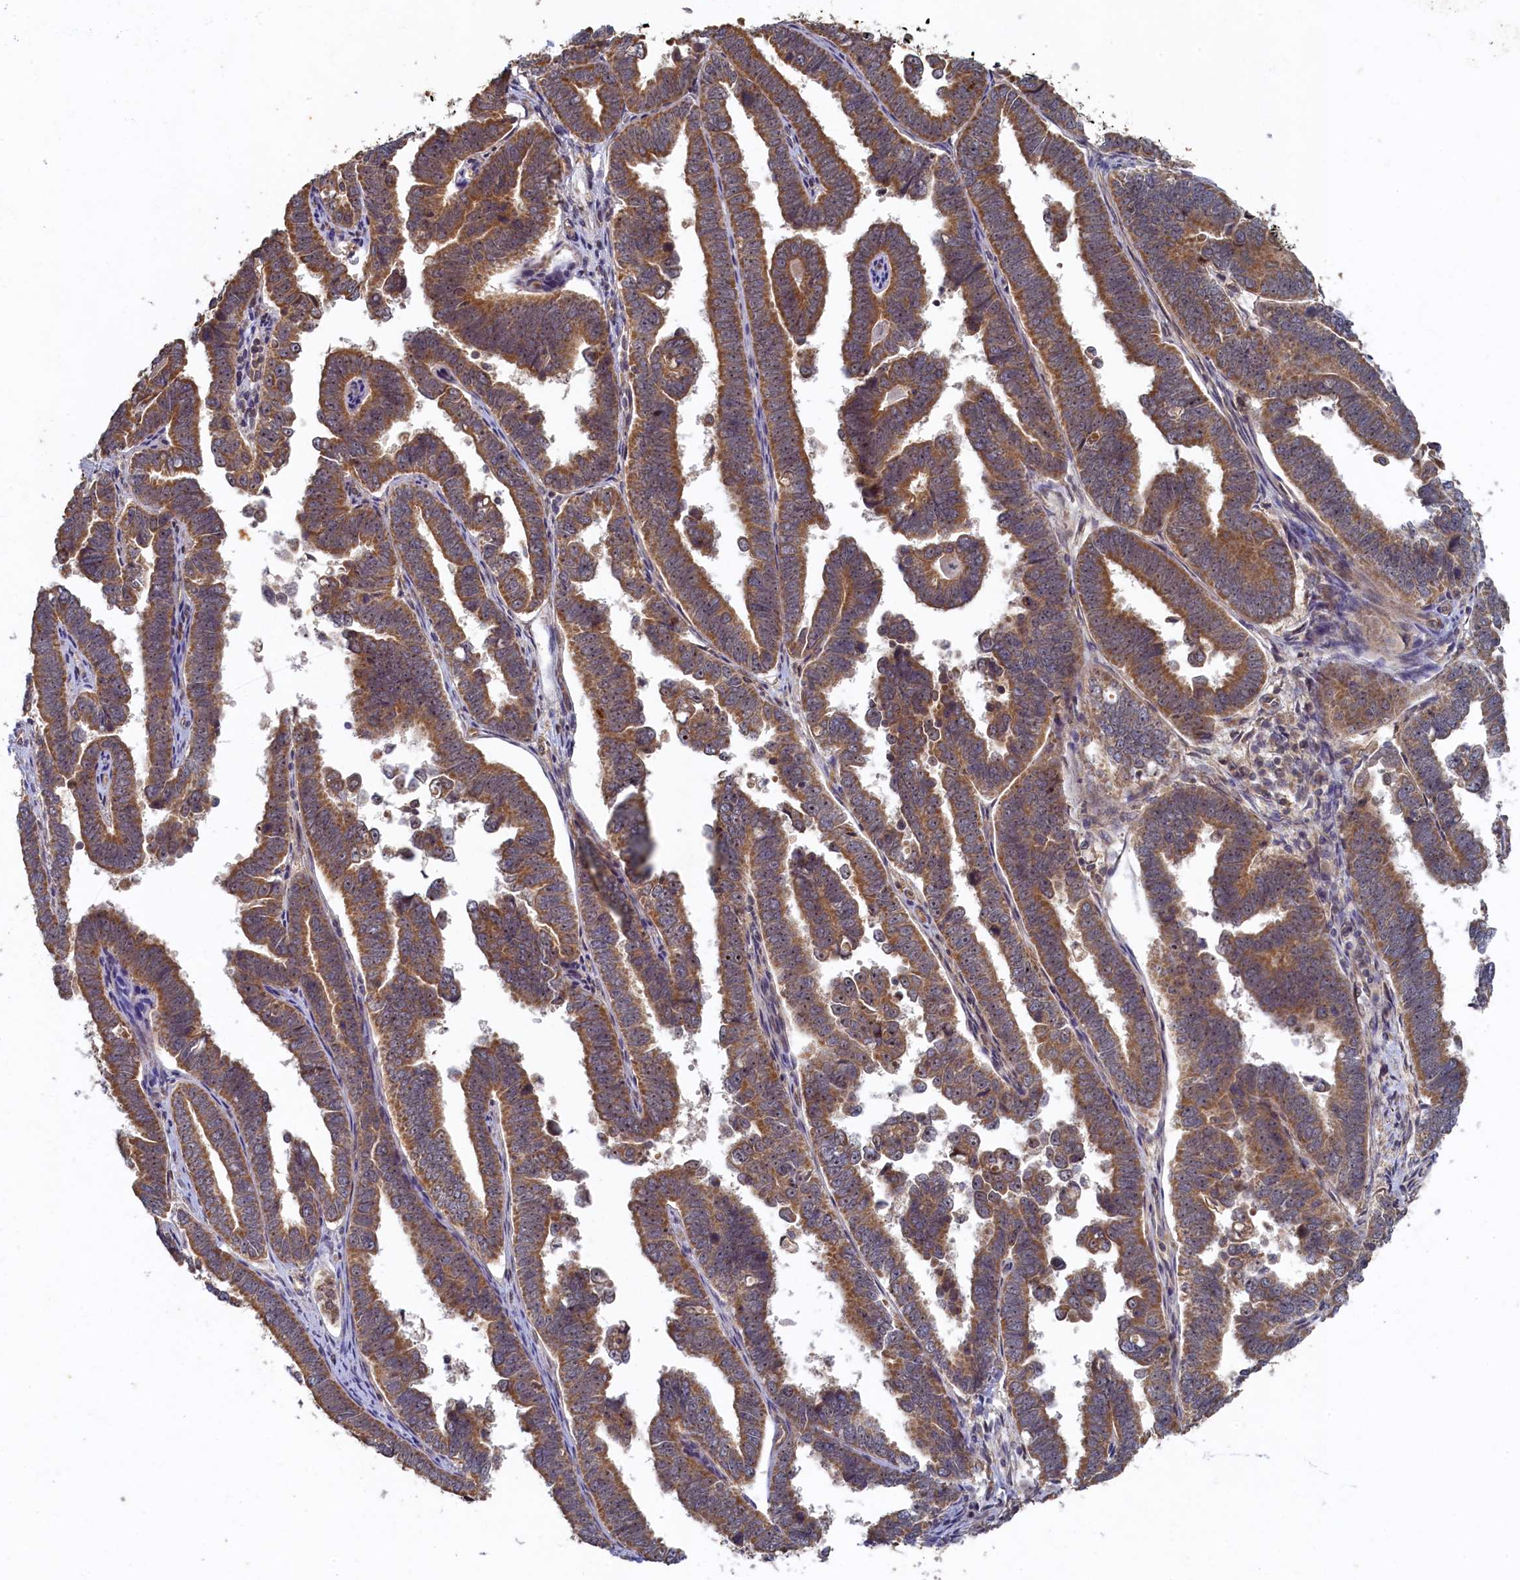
{"staining": {"intensity": "moderate", "quantity": ">75%", "location": "cytoplasmic/membranous"}, "tissue": "endometrial cancer", "cell_type": "Tumor cells", "image_type": "cancer", "snomed": [{"axis": "morphology", "description": "Adenocarcinoma, NOS"}, {"axis": "topography", "description": "Endometrium"}], "caption": "Endometrial cancer (adenocarcinoma) was stained to show a protein in brown. There is medium levels of moderate cytoplasmic/membranous expression in approximately >75% of tumor cells.", "gene": "CEP20", "patient": {"sex": "female", "age": 75}}